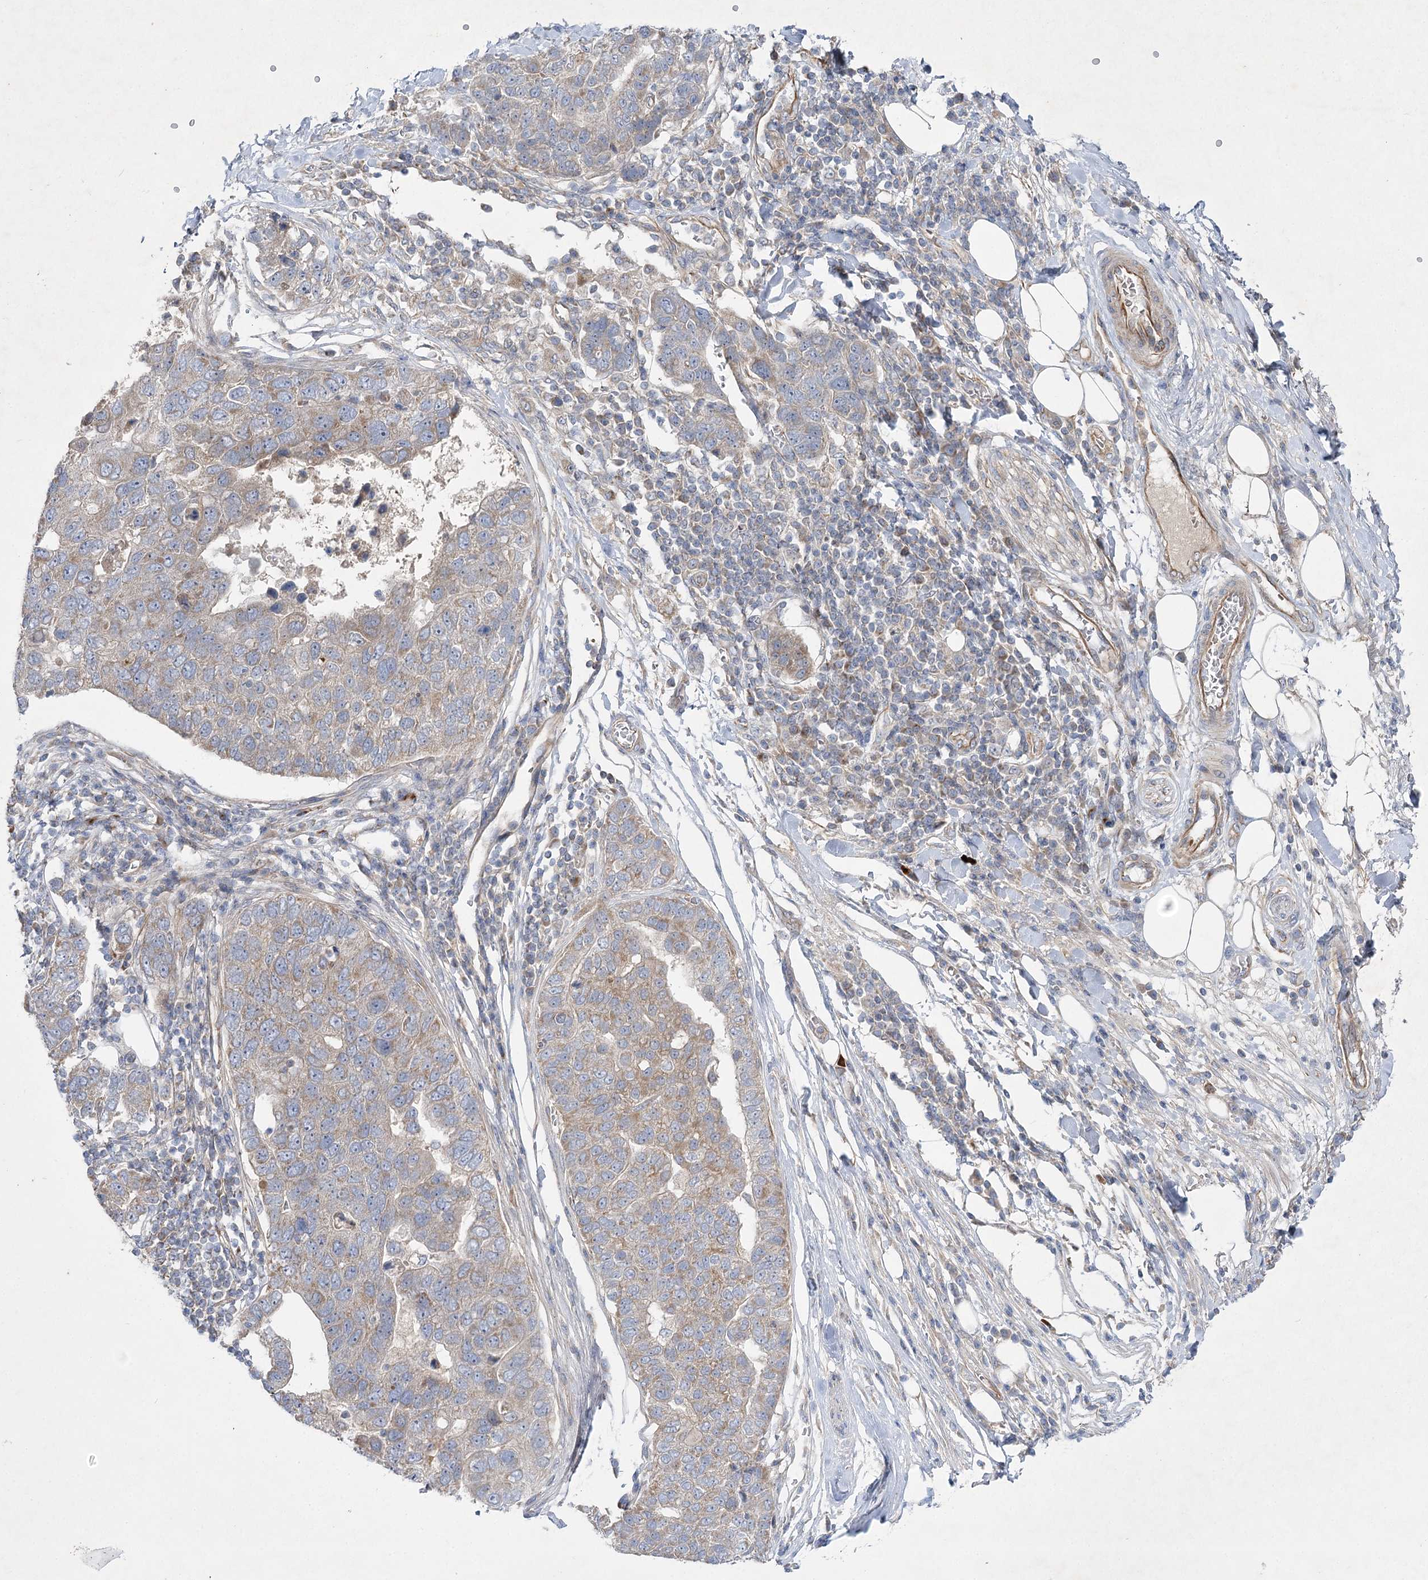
{"staining": {"intensity": "weak", "quantity": ">75%", "location": "cytoplasmic/membranous"}, "tissue": "pancreatic cancer", "cell_type": "Tumor cells", "image_type": "cancer", "snomed": [{"axis": "morphology", "description": "Adenocarcinoma, NOS"}, {"axis": "topography", "description": "Pancreas"}], "caption": "Tumor cells show low levels of weak cytoplasmic/membranous staining in about >75% of cells in human pancreatic cancer. (Stains: DAB in brown, nuclei in blue, Microscopy: brightfield microscopy at high magnification).", "gene": "KIAA0825", "patient": {"sex": "female", "age": 61}}